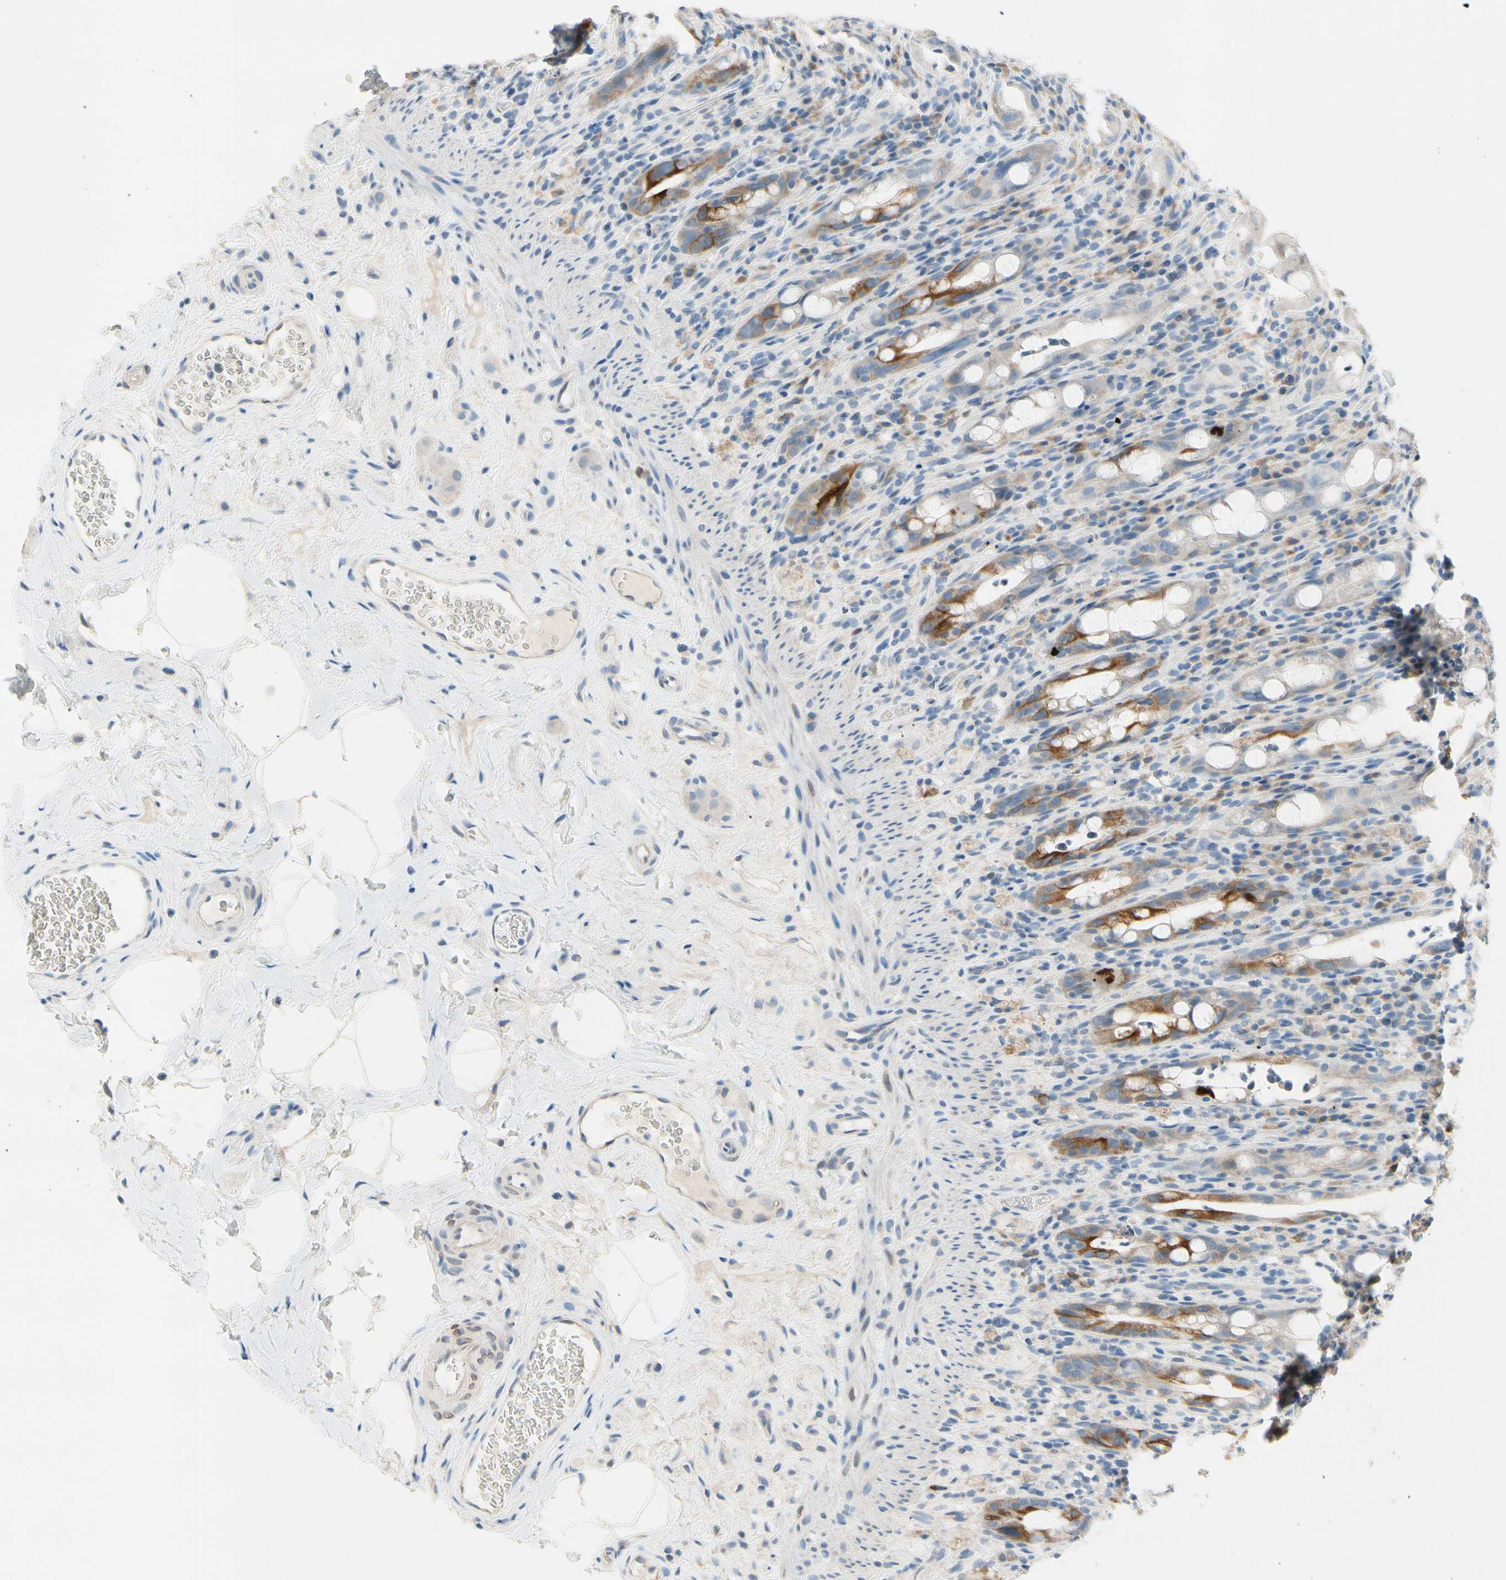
{"staining": {"intensity": "moderate", "quantity": "<25%", "location": "cytoplasmic/membranous"}, "tissue": "rectum", "cell_type": "Glandular cells", "image_type": "normal", "snomed": [{"axis": "morphology", "description": "Normal tissue, NOS"}, {"axis": "topography", "description": "Rectum"}], "caption": "This histopathology image demonstrates benign rectum stained with immunohistochemistry to label a protein in brown. The cytoplasmic/membranous of glandular cells show moderate positivity for the protein. Nuclei are counter-stained blue.", "gene": "CKAP2", "patient": {"sex": "male", "age": 44}}